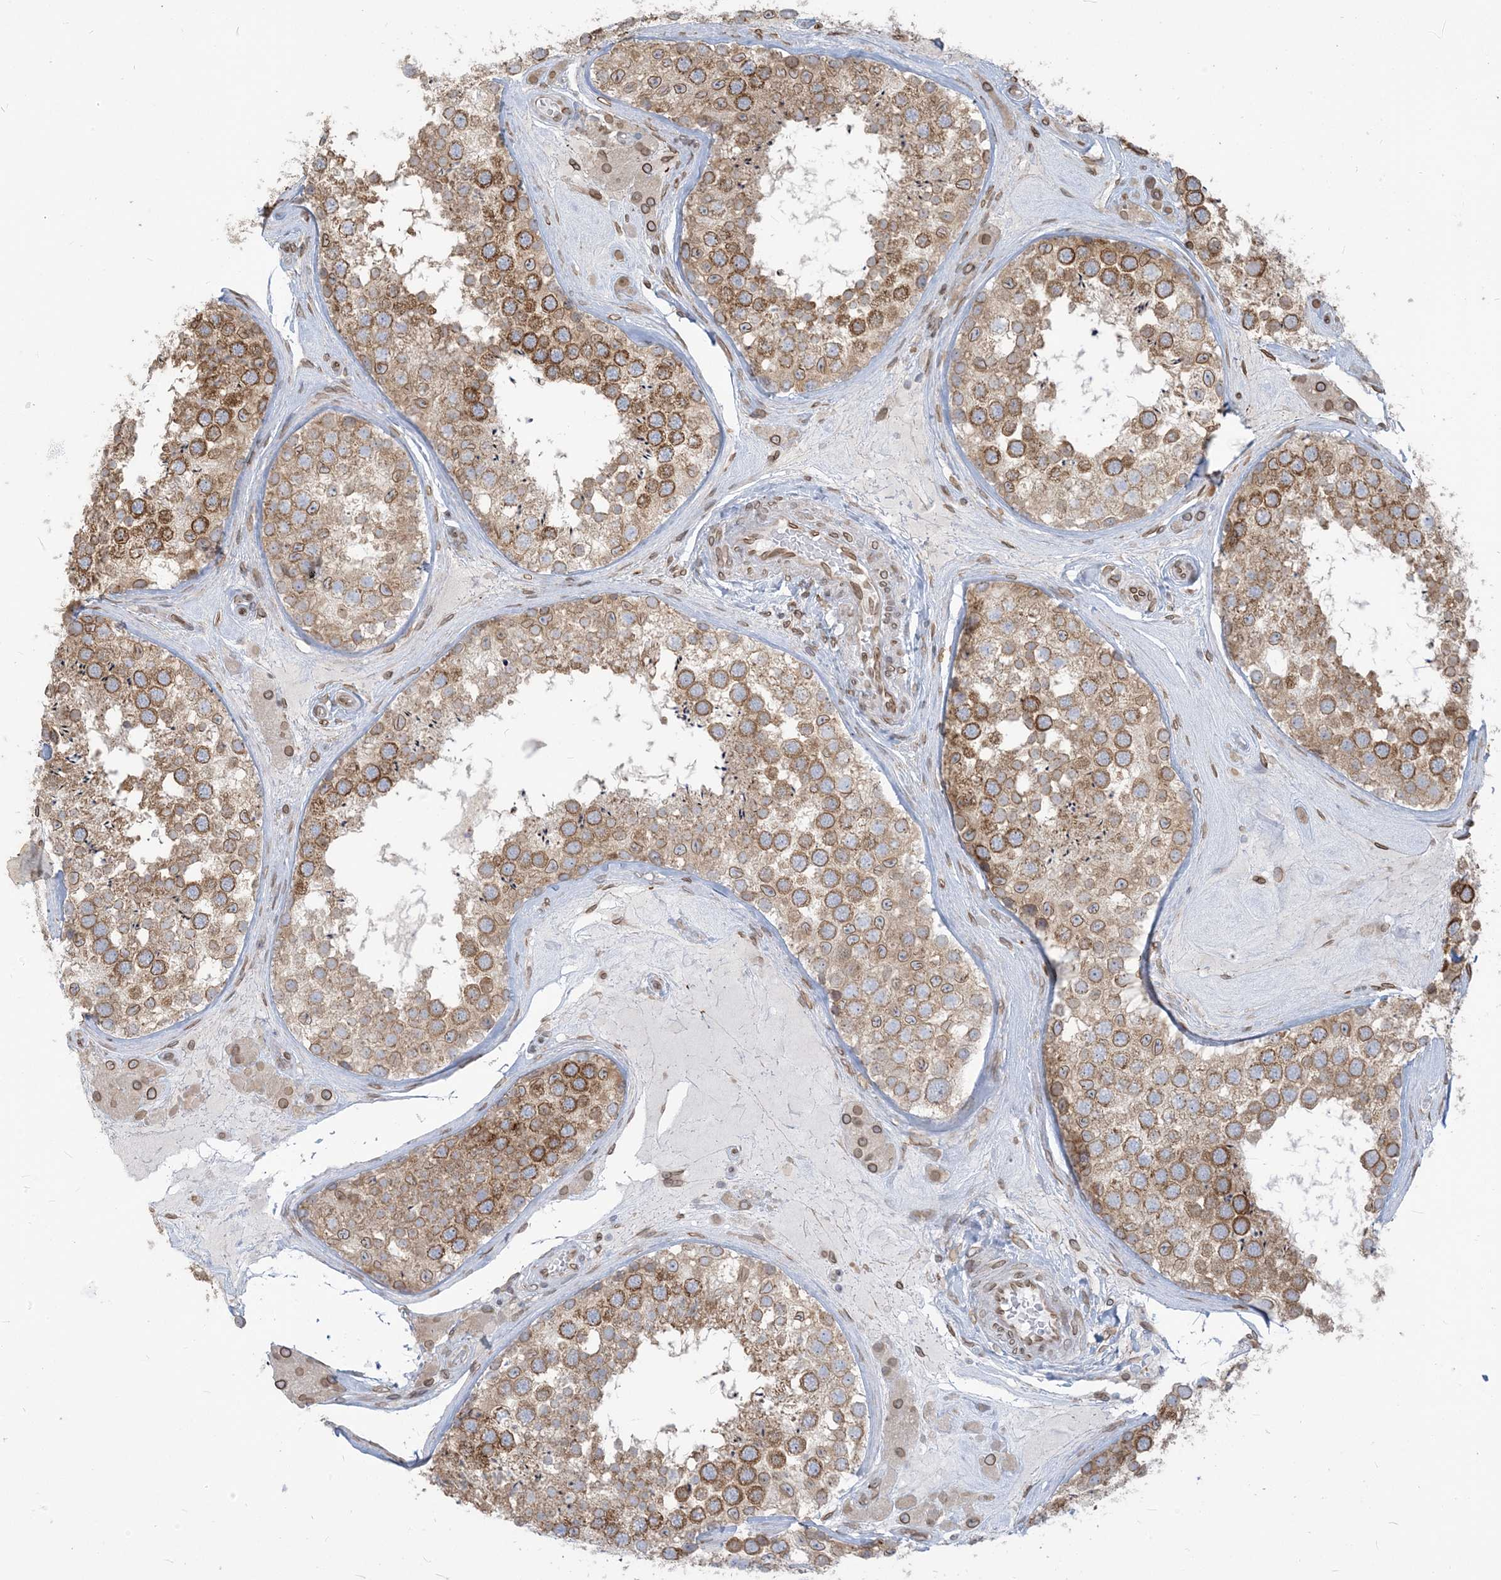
{"staining": {"intensity": "moderate", "quantity": ">75%", "location": "cytoplasmic/membranous,nuclear"}, "tissue": "testis", "cell_type": "Cells in seminiferous ducts", "image_type": "normal", "snomed": [{"axis": "morphology", "description": "Normal tissue, NOS"}, {"axis": "topography", "description": "Testis"}], "caption": "Moderate cytoplasmic/membranous,nuclear expression is seen in approximately >75% of cells in seminiferous ducts in benign testis.", "gene": "WWP1", "patient": {"sex": "male", "age": 46}}